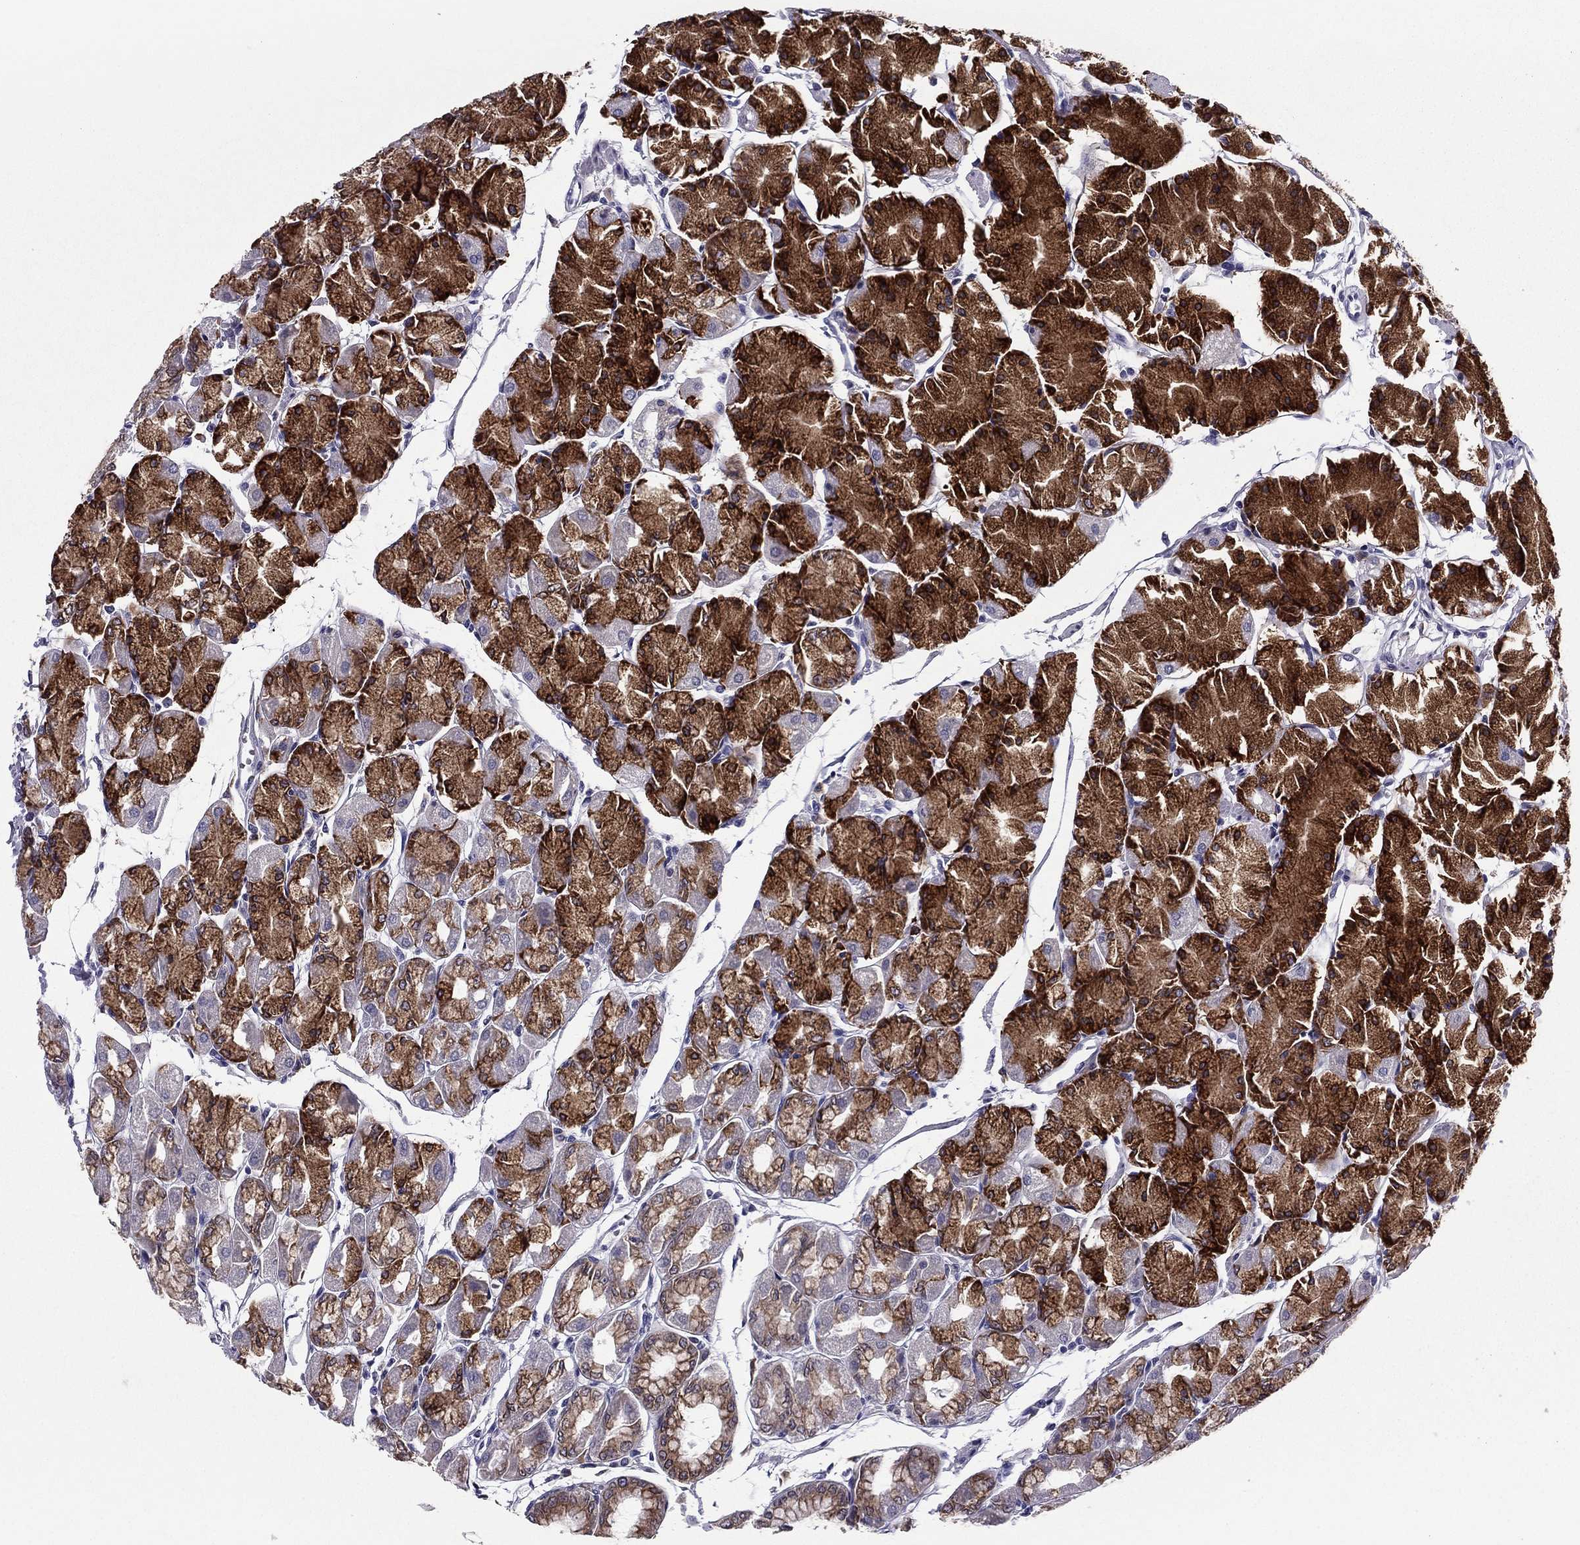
{"staining": {"intensity": "strong", "quantity": "25%-75%", "location": "cytoplasmic/membranous"}, "tissue": "stomach", "cell_type": "Glandular cells", "image_type": "normal", "snomed": [{"axis": "morphology", "description": "Normal tissue, NOS"}, {"axis": "topography", "description": "Stomach, upper"}], "caption": "Immunohistochemistry (IHC) (DAB) staining of benign stomach shows strong cytoplasmic/membranous protein staining in about 25%-75% of glandular cells.", "gene": "TMED3", "patient": {"sex": "male", "age": 60}}